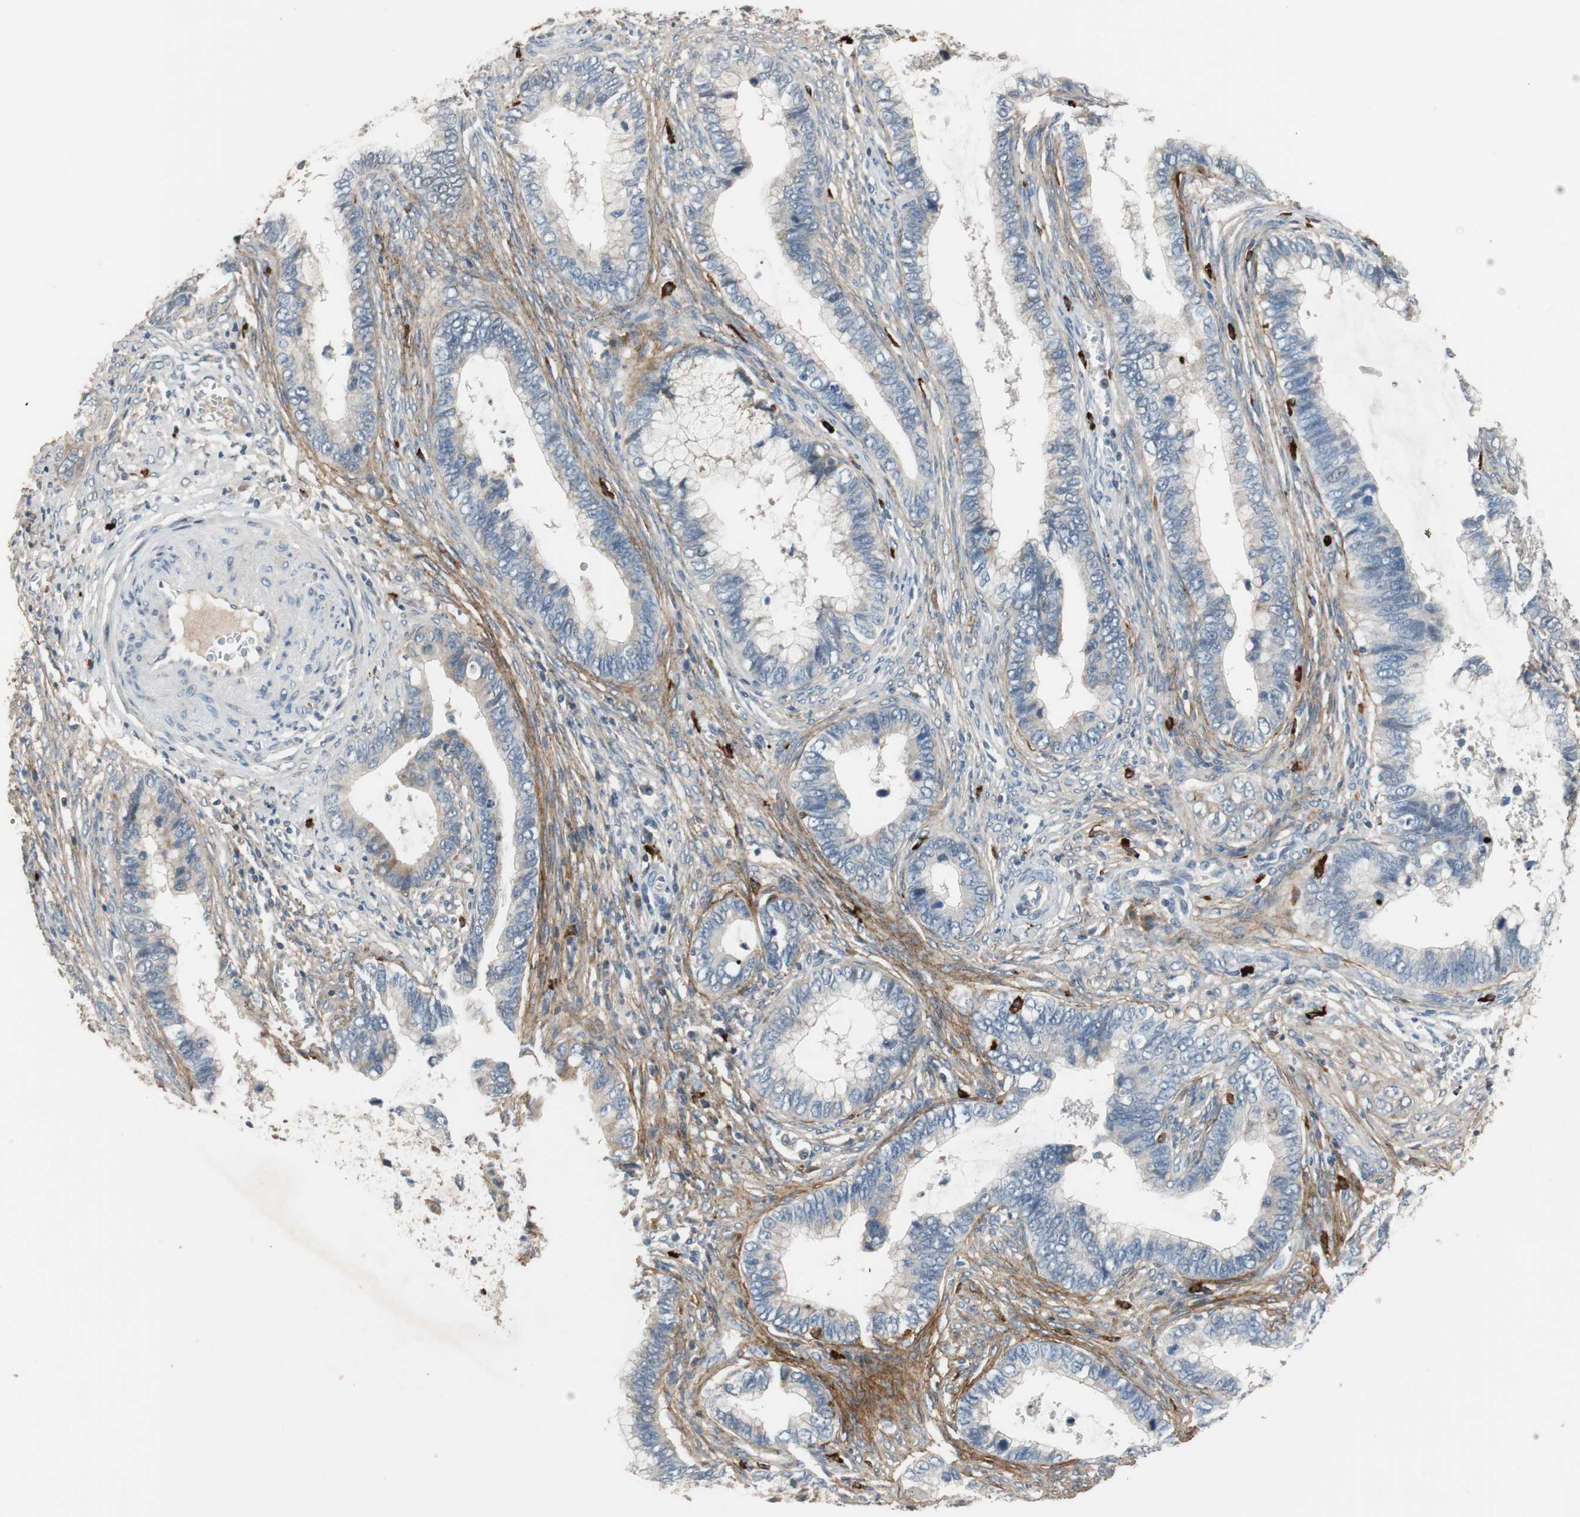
{"staining": {"intensity": "negative", "quantity": "none", "location": "none"}, "tissue": "cervical cancer", "cell_type": "Tumor cells", "image_type": "cancer", "snomed": [{"axis": "morphology", "description": "Adenocarcinoma, NOS"}, {"axis": "topography", "description": "Cervix"}], "caption": "IHC image of human adenocarcinoma (cervical) stained for a protein (brown), which exhibits no positivity in tumor cells. (DAB immunohistochemistry (IHC) with hematoxylin counter stain).", "gene": "COL12A1", "patient": {"sex": "female", "age": 44}}